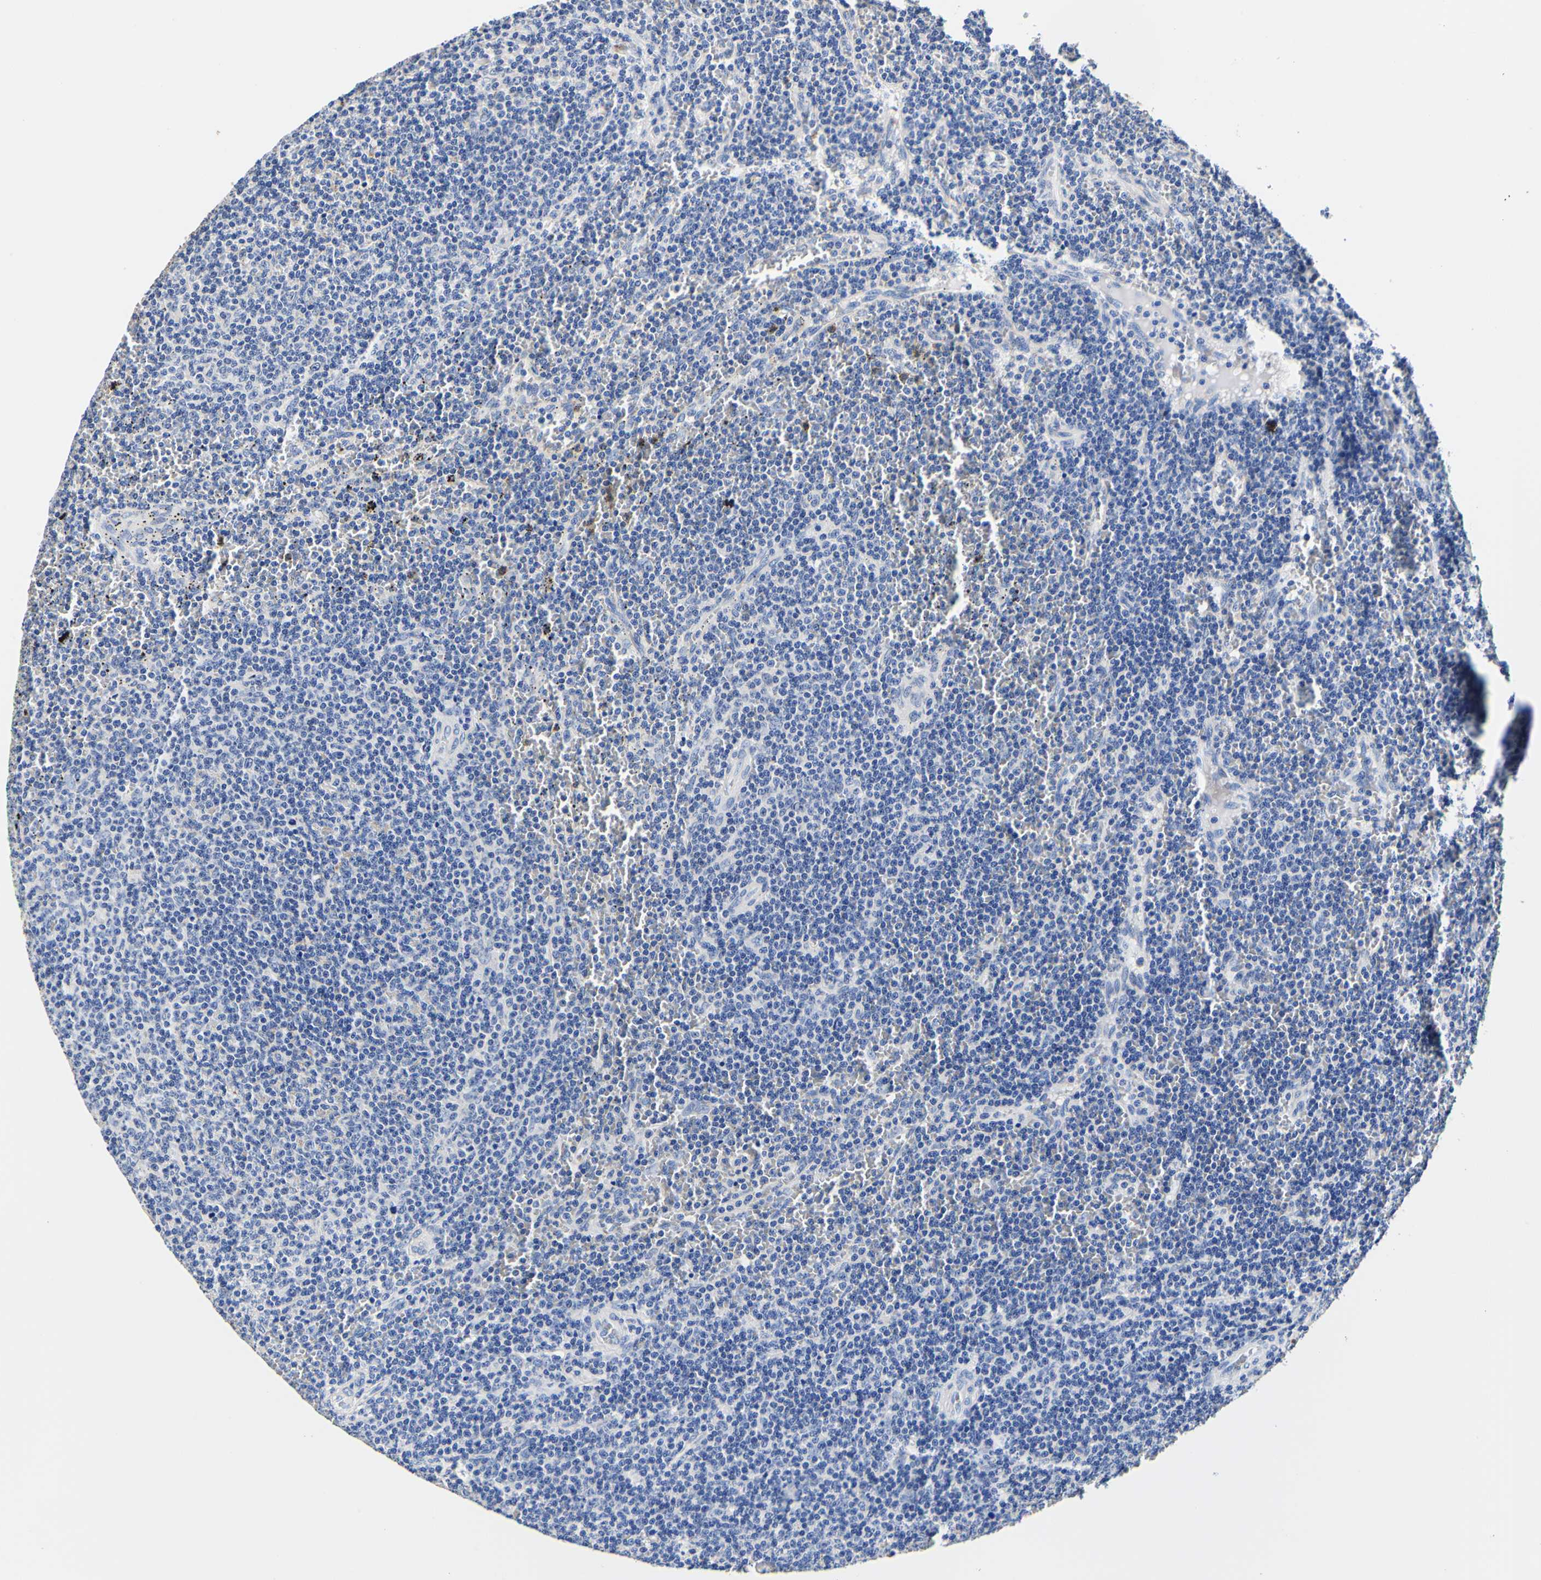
{"staining": {"intensity": "negative", "quantity": "none", "location": "none"}, "tissue": "lymphoma", "cell_type": "Tumor cells", "image_type": "cancer", "snomed": [{"axis": "morphology", "description": "Malignant lymphoma, non-Hodgkin's type, Low grade"}, {"axis": "topography", "description": "Spleen"}], "caption": "High power microscopy image of an immunohistochemistry photomicrograph of malignant lymphoma, non-Hodgkin's type (low-grade), revealing no significant staining in tumor cells.", "gene": "CAMK4", "patient": {"sex": "female", "age": 50}}